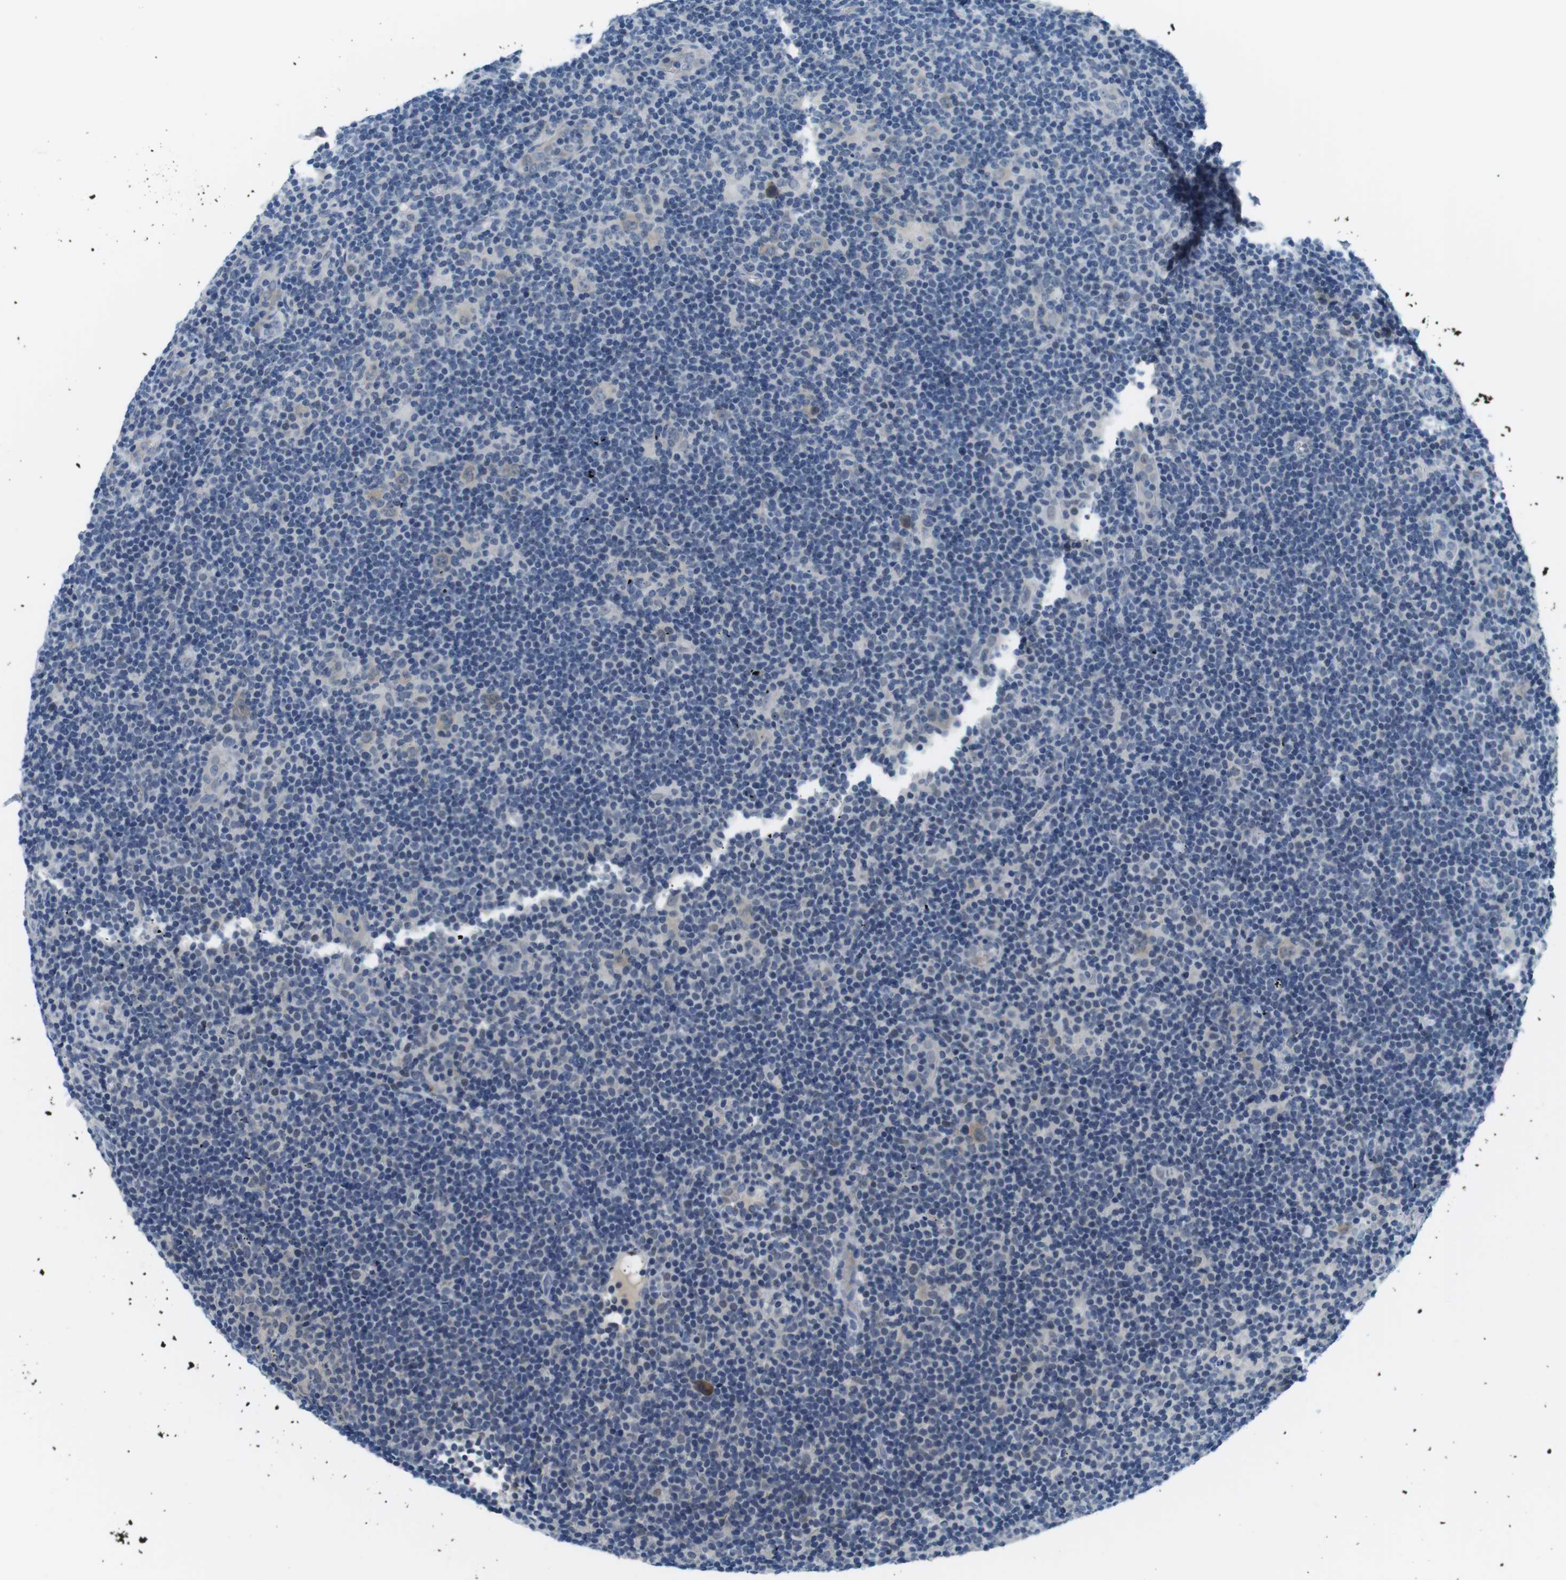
{"staining": {"intensity": "weak", "quantity": "25%-75%", "location": "cytoplasmic/membranous"}, "tissue": "lymphoma", "cell_type": "Tumor cells", "image_type": "cancer", "snomed": [{"axis": "morphology", "description": "Hodgkin's disease, NOS"}, {"axis": "topography", "description": "Lymph node"}], "caption": "Protein expression analysis of human lymphoma reveals weak cytoplasmic/membranous expression in approximately 25%-75% of tumor cells.", "gene": "WSCD1", "patient": {"sex": "female", "age": 57}}